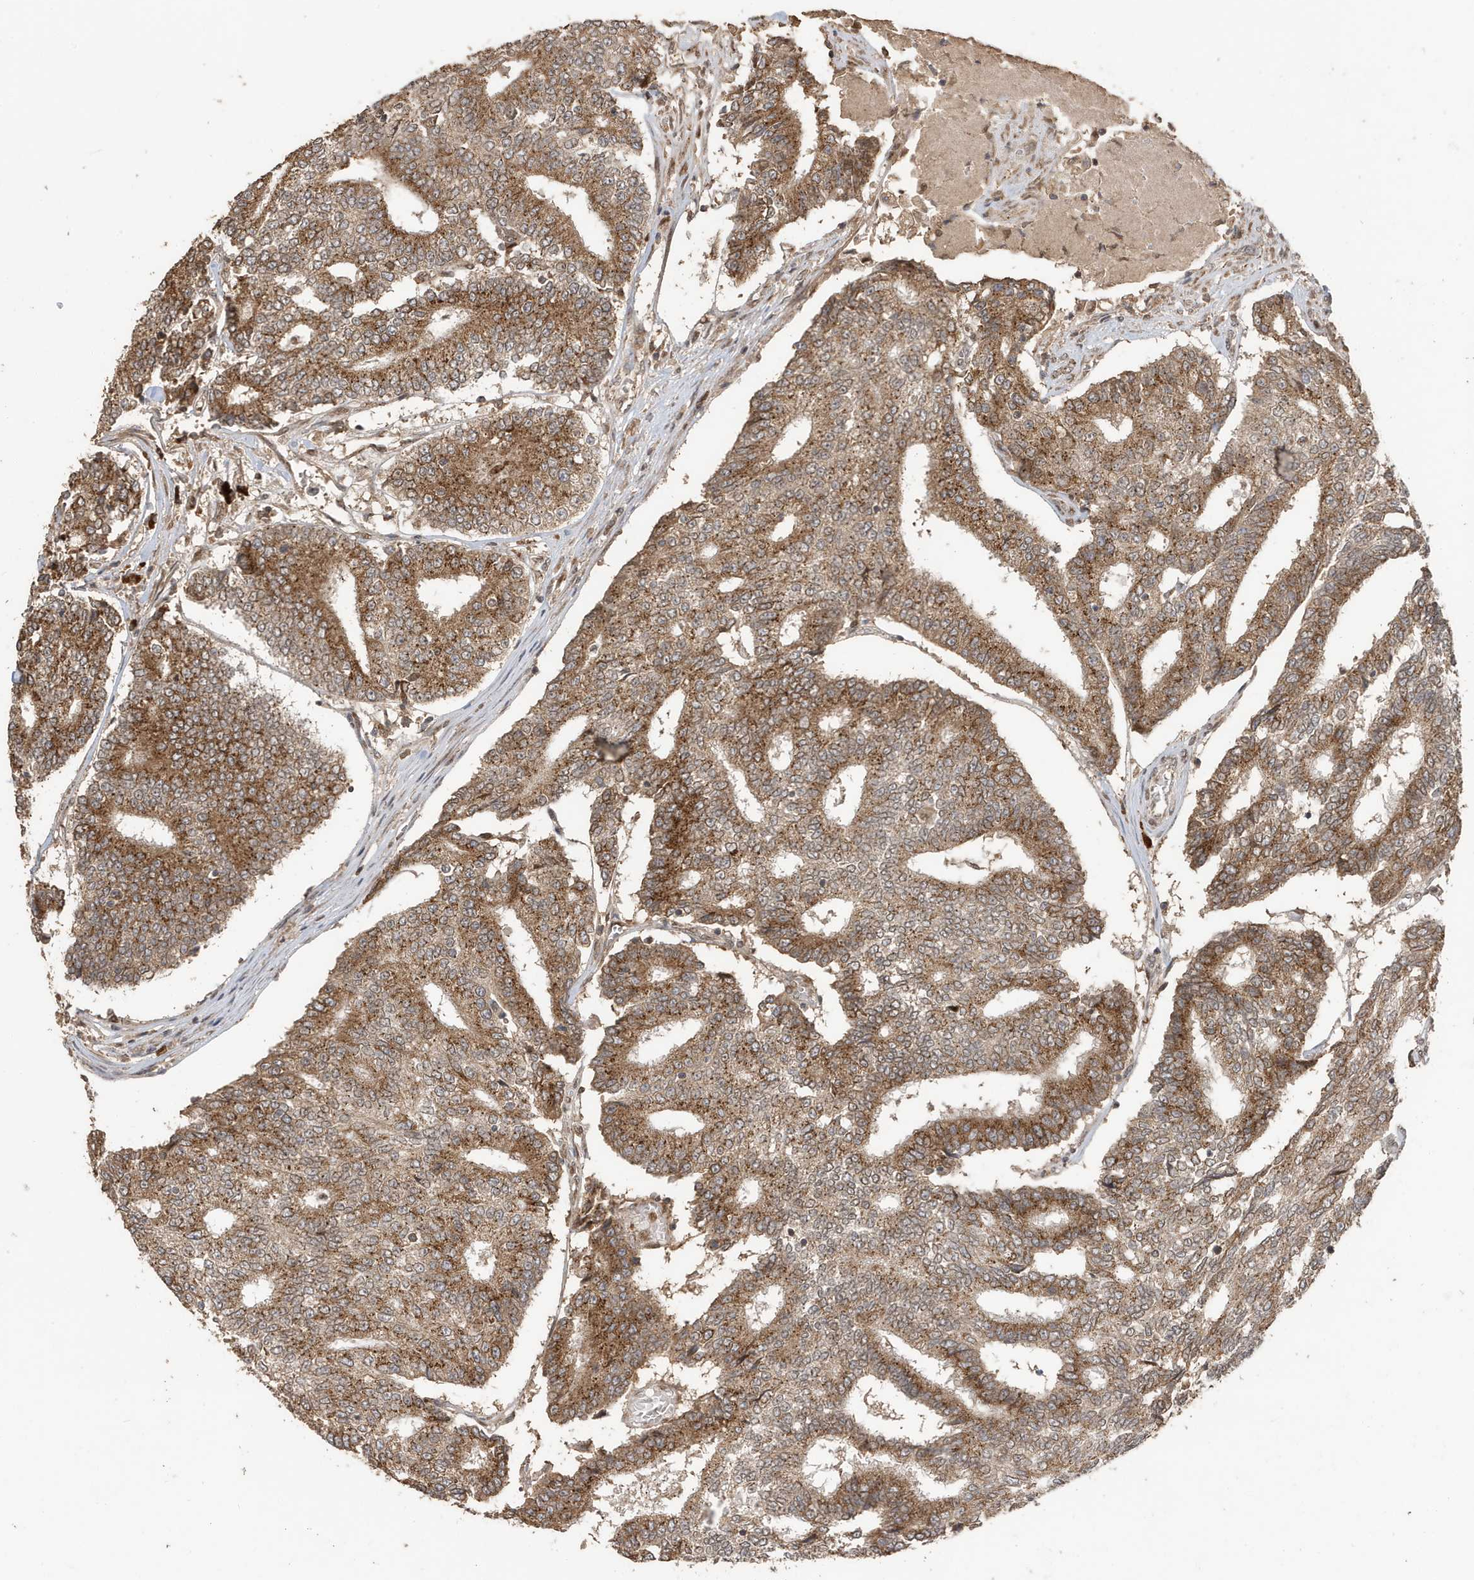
{"staining": {"intensity": "moderate", "quantity": ">75%", "location": "cytoplasmic/membranous"}, "tissue": "prostate cancer", "cell_type": "Tumor cells", "image_type": "cancer", "snomed": [{"axis": "morphology", "description": "Normal tissue, NOS"}, {"axis": "morphology", "description": "Adenocarcinoma, High grade"}, {"axis": "topography", "description": "Prostate"}, {"axis": "topography", "description": "Seminal veicle"}], "caption": "Immunohistochemistry (IHC) (DAB (3,3'-diaminobenzidine)) staining of adenocarcinoma (high-grade) (prostate) exhibits moderate cytoplasmic/membranous protein positivity in about >75% of tumor cells.", "gene": "RER1", "patient": {"sex": "male", "age": 55}}